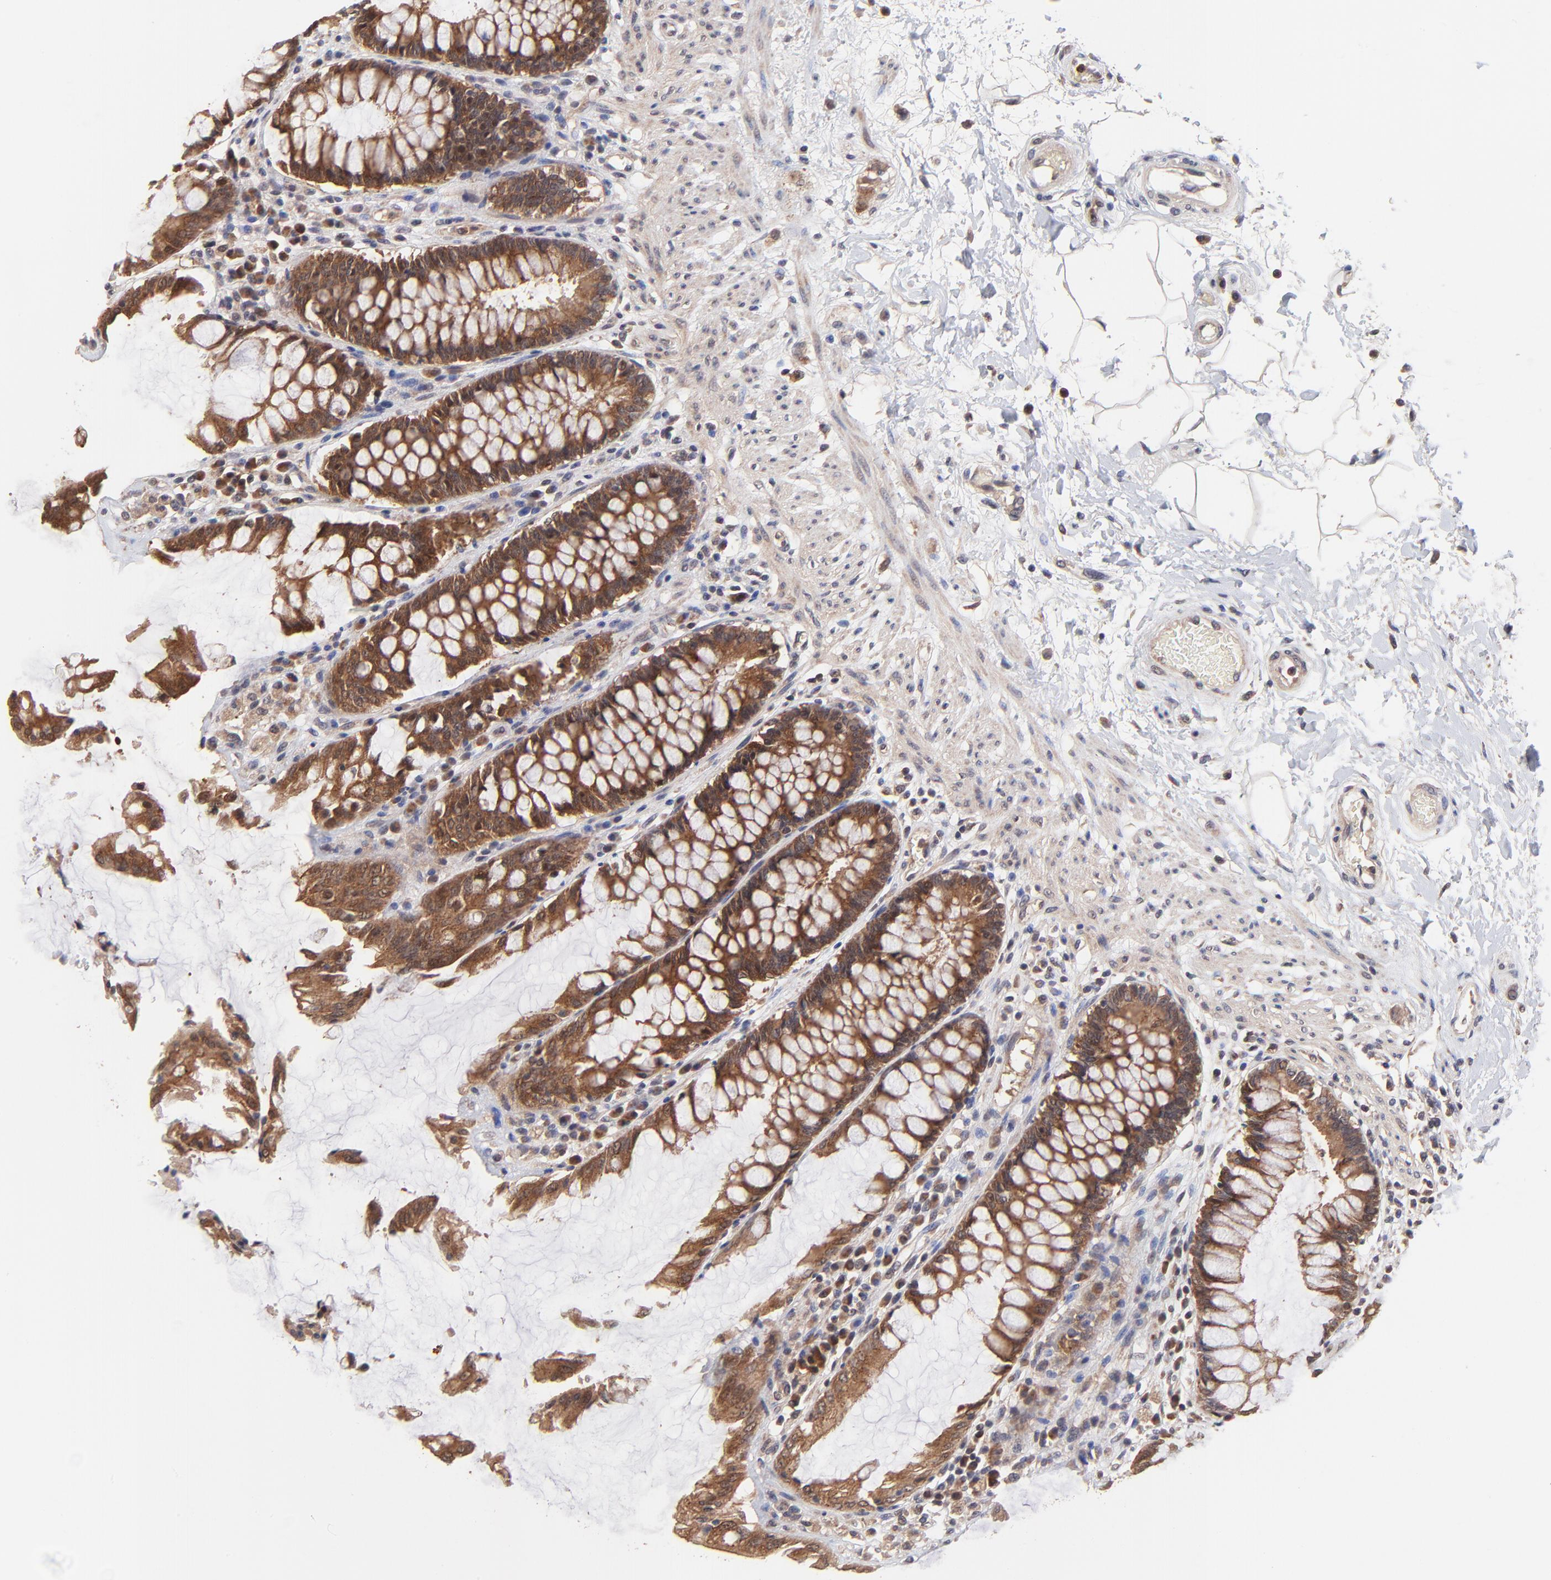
{"staining": {"intensity": "strong", "quantity": ">75%", "location": "cytoplasmic/membranous"}, "tissue": "rectum", "cell_type": "Glandular cells", "image_type": "normal", "snomed": [{"axis": "morphology", "description": "Normal tissue, NOS"}, {"axis": "topography", "description": "Rectum"}], "caption": "Immunohistochemical staining of unremarkable rectum displays strong cytoplasmic/membranous protein staining in approximately >75% of glandular cells. The protein of interest is shown in brown color, while the nuclei are stained blue.", "gene": "BAIAP2L2", "patient": {"sex": "female", "age": 46}}